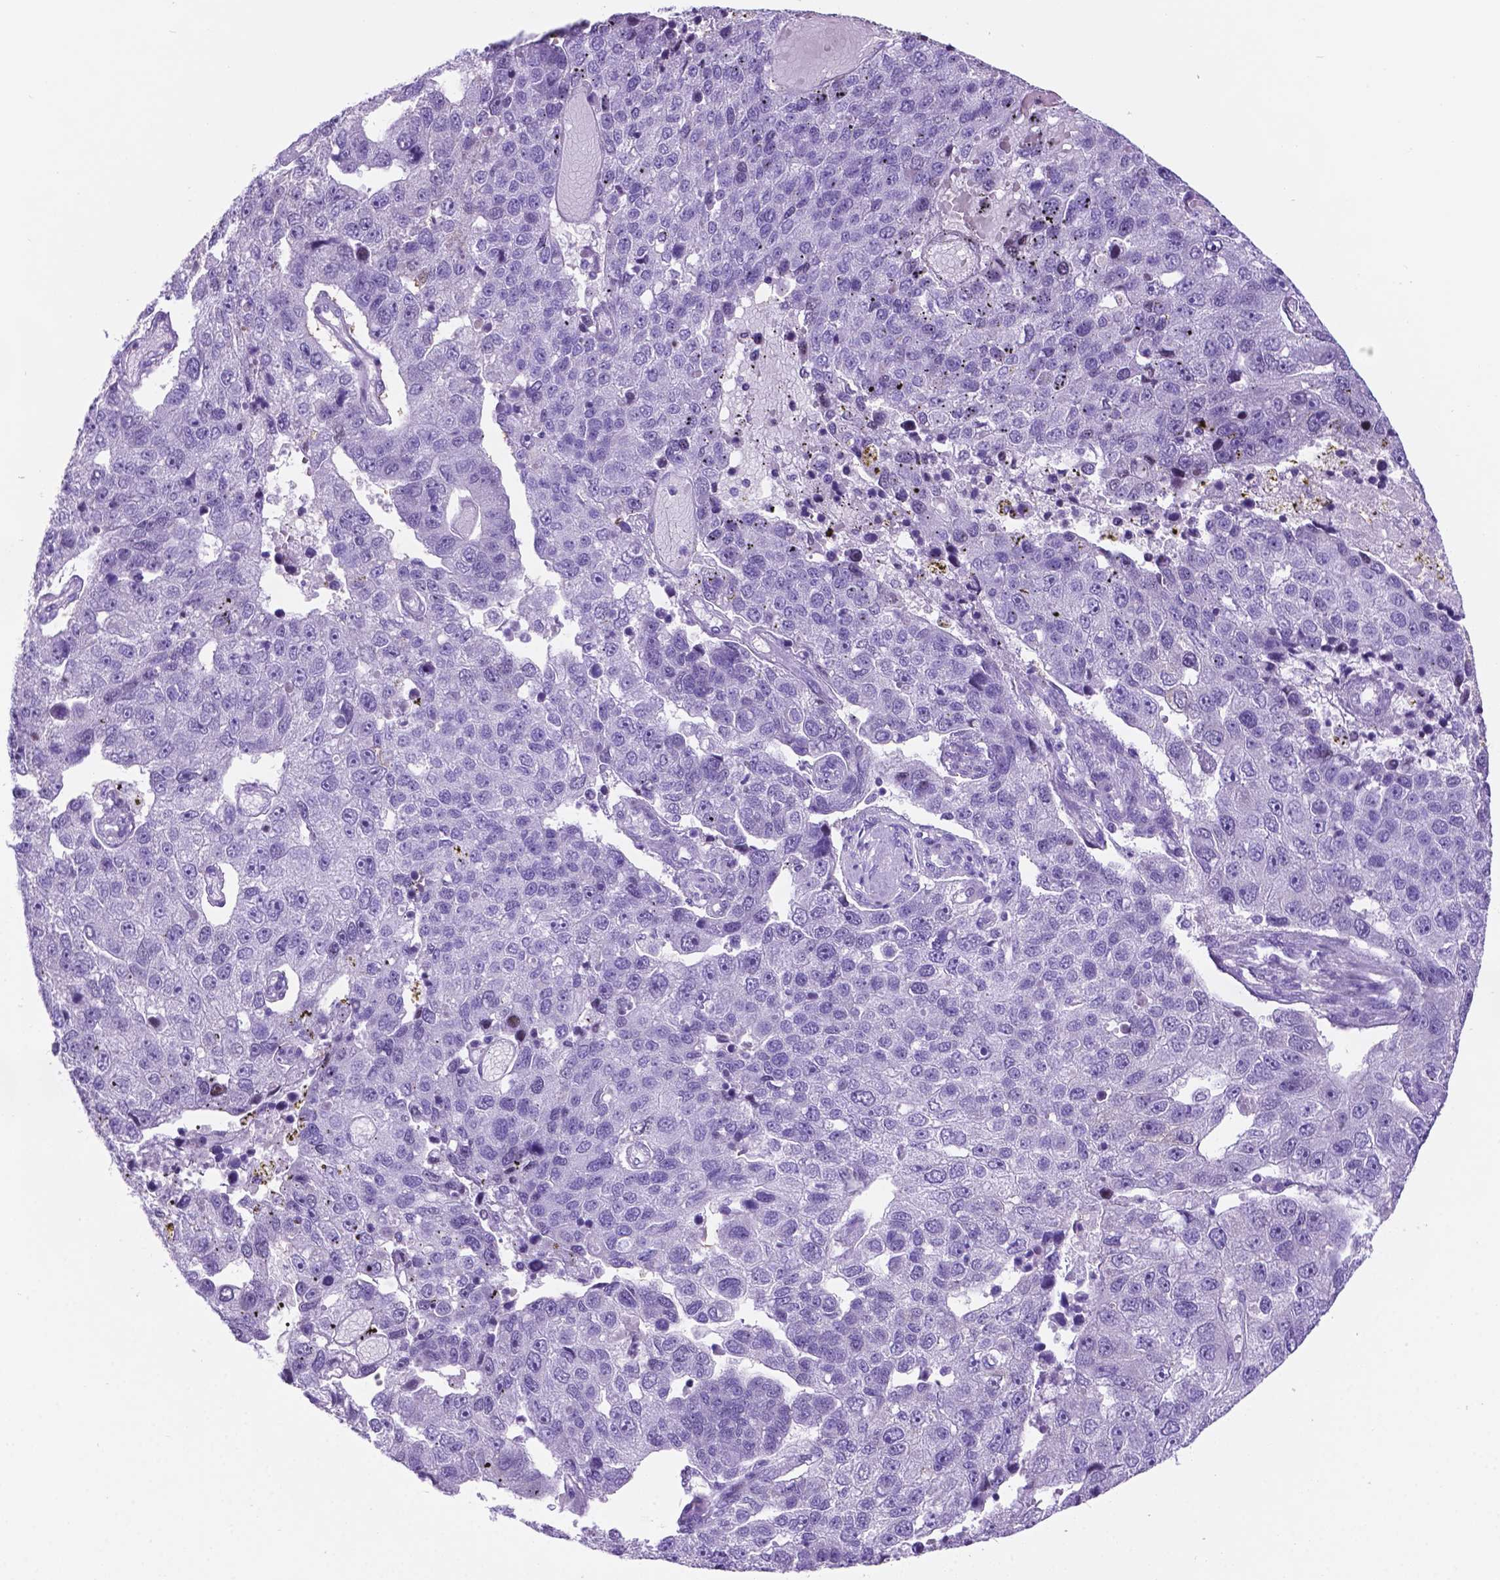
{"staining": {"intensity": "negative", "quantity": "none", "location": "none"}, "tissue": "pancreatic cancer", "cell_type": "Tumor cells", "image_type": "cancer", "snomed": [{"axis": "morphology", "description": "Adenocarcinoma, NOS"}, {"axis": "topography", "description": "Pancreas"}], "caption": "Tumor cells are negative for brown protein staining in pancreatic adenocarcinoma.", "gene": "C17orf107", "patient": {"sex": "female", "age": 61}}